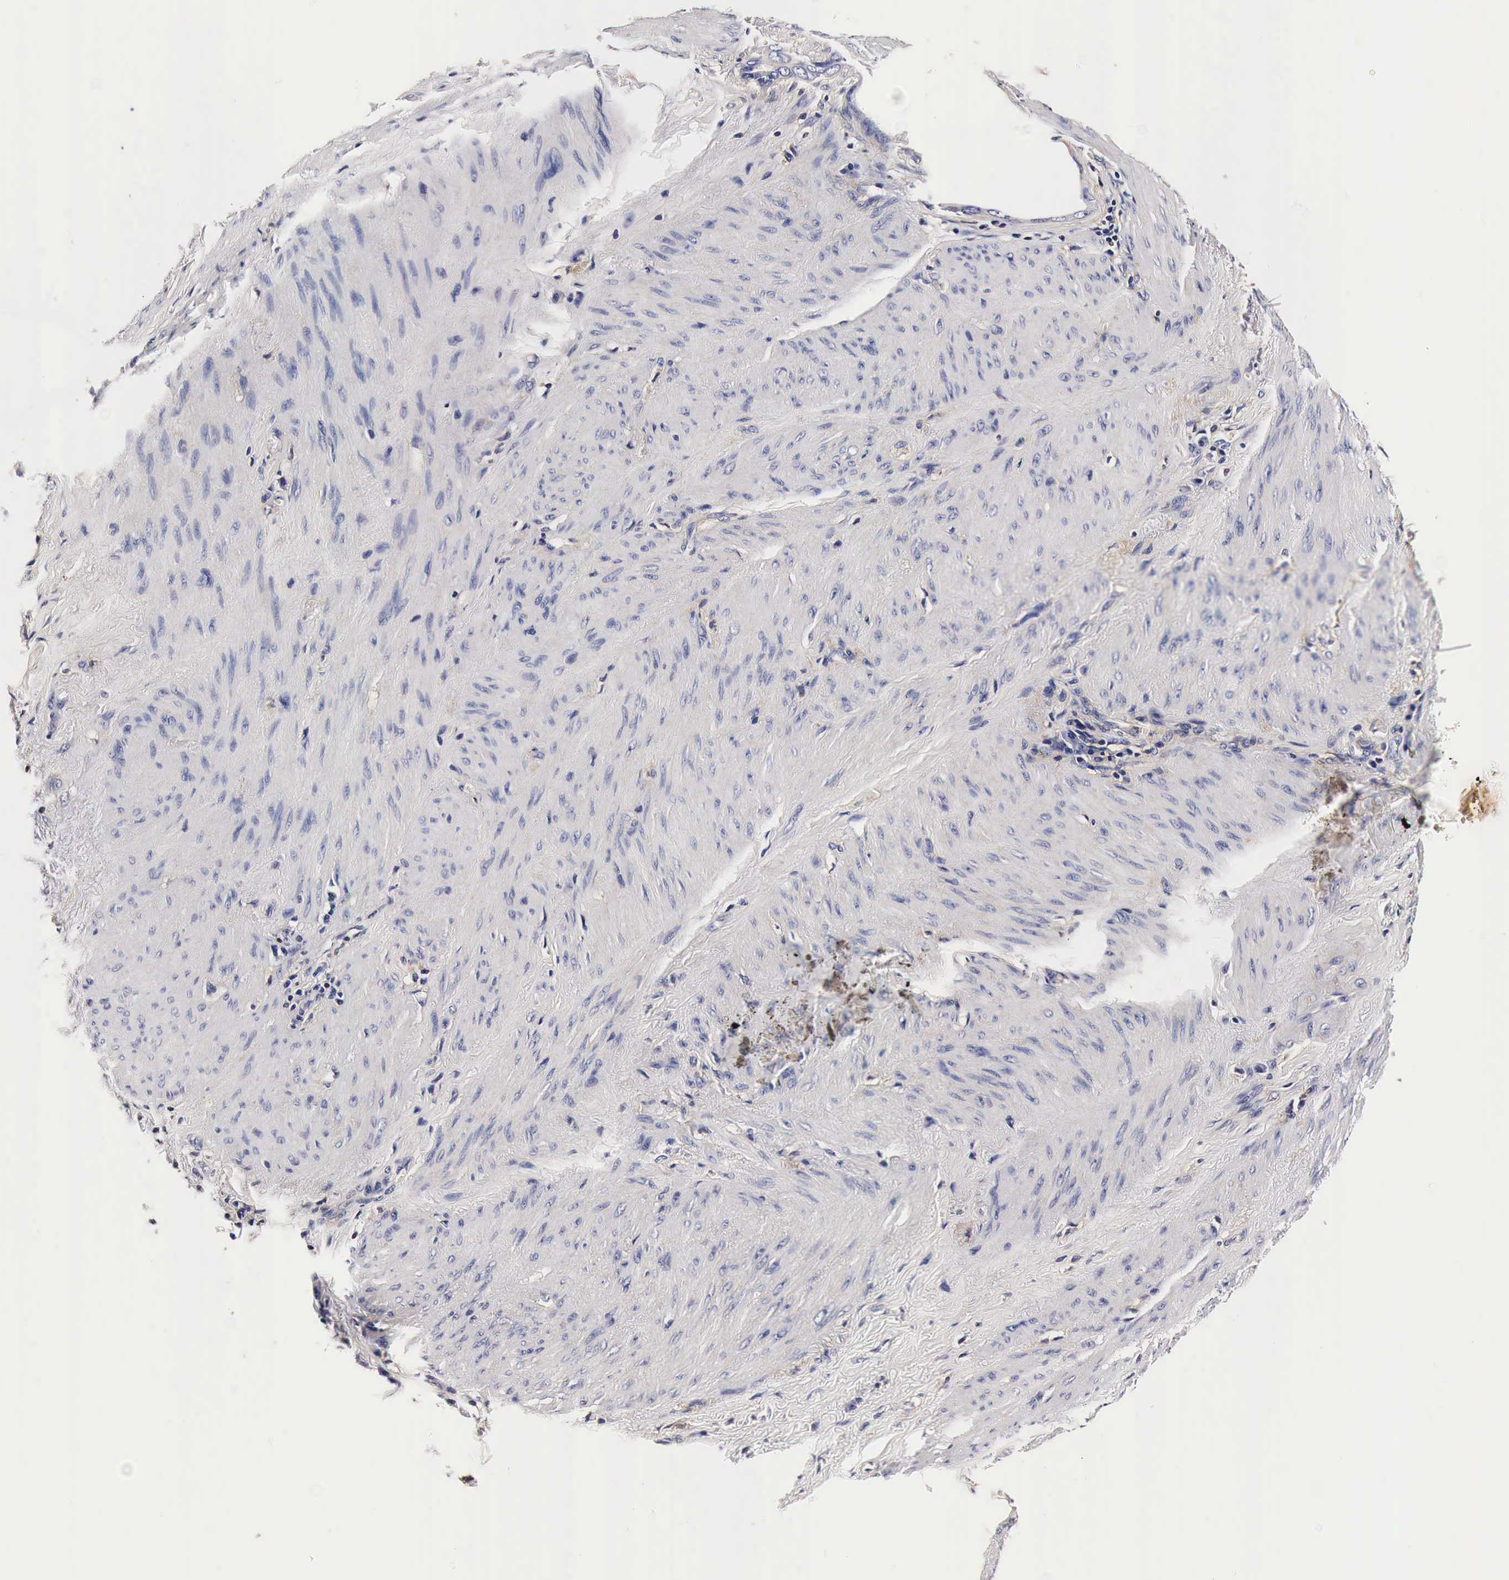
{"staining": {"intensity": "negative", "quantity": "none", "location": "none"}, "tissue": "stomach cancer", "cell_type": "Tumor cells", "image_type": "cancer", "snomed": [{"axis": "morphology", "description": "Adenocarcinoma, NOS"}, {"axis": "topography", "description": "Stomach"}], "caption": "Tumor cells are negative for brown protein staining in adenocarcinoma (stomach). (Stains: DAB immunohistochemistry (IHC) with hematoxylin counter stain, Microscopy: brightfield microscopy at high magnification).", "gene": "RP2", "patient": {"sex": "male", "age": 78}}